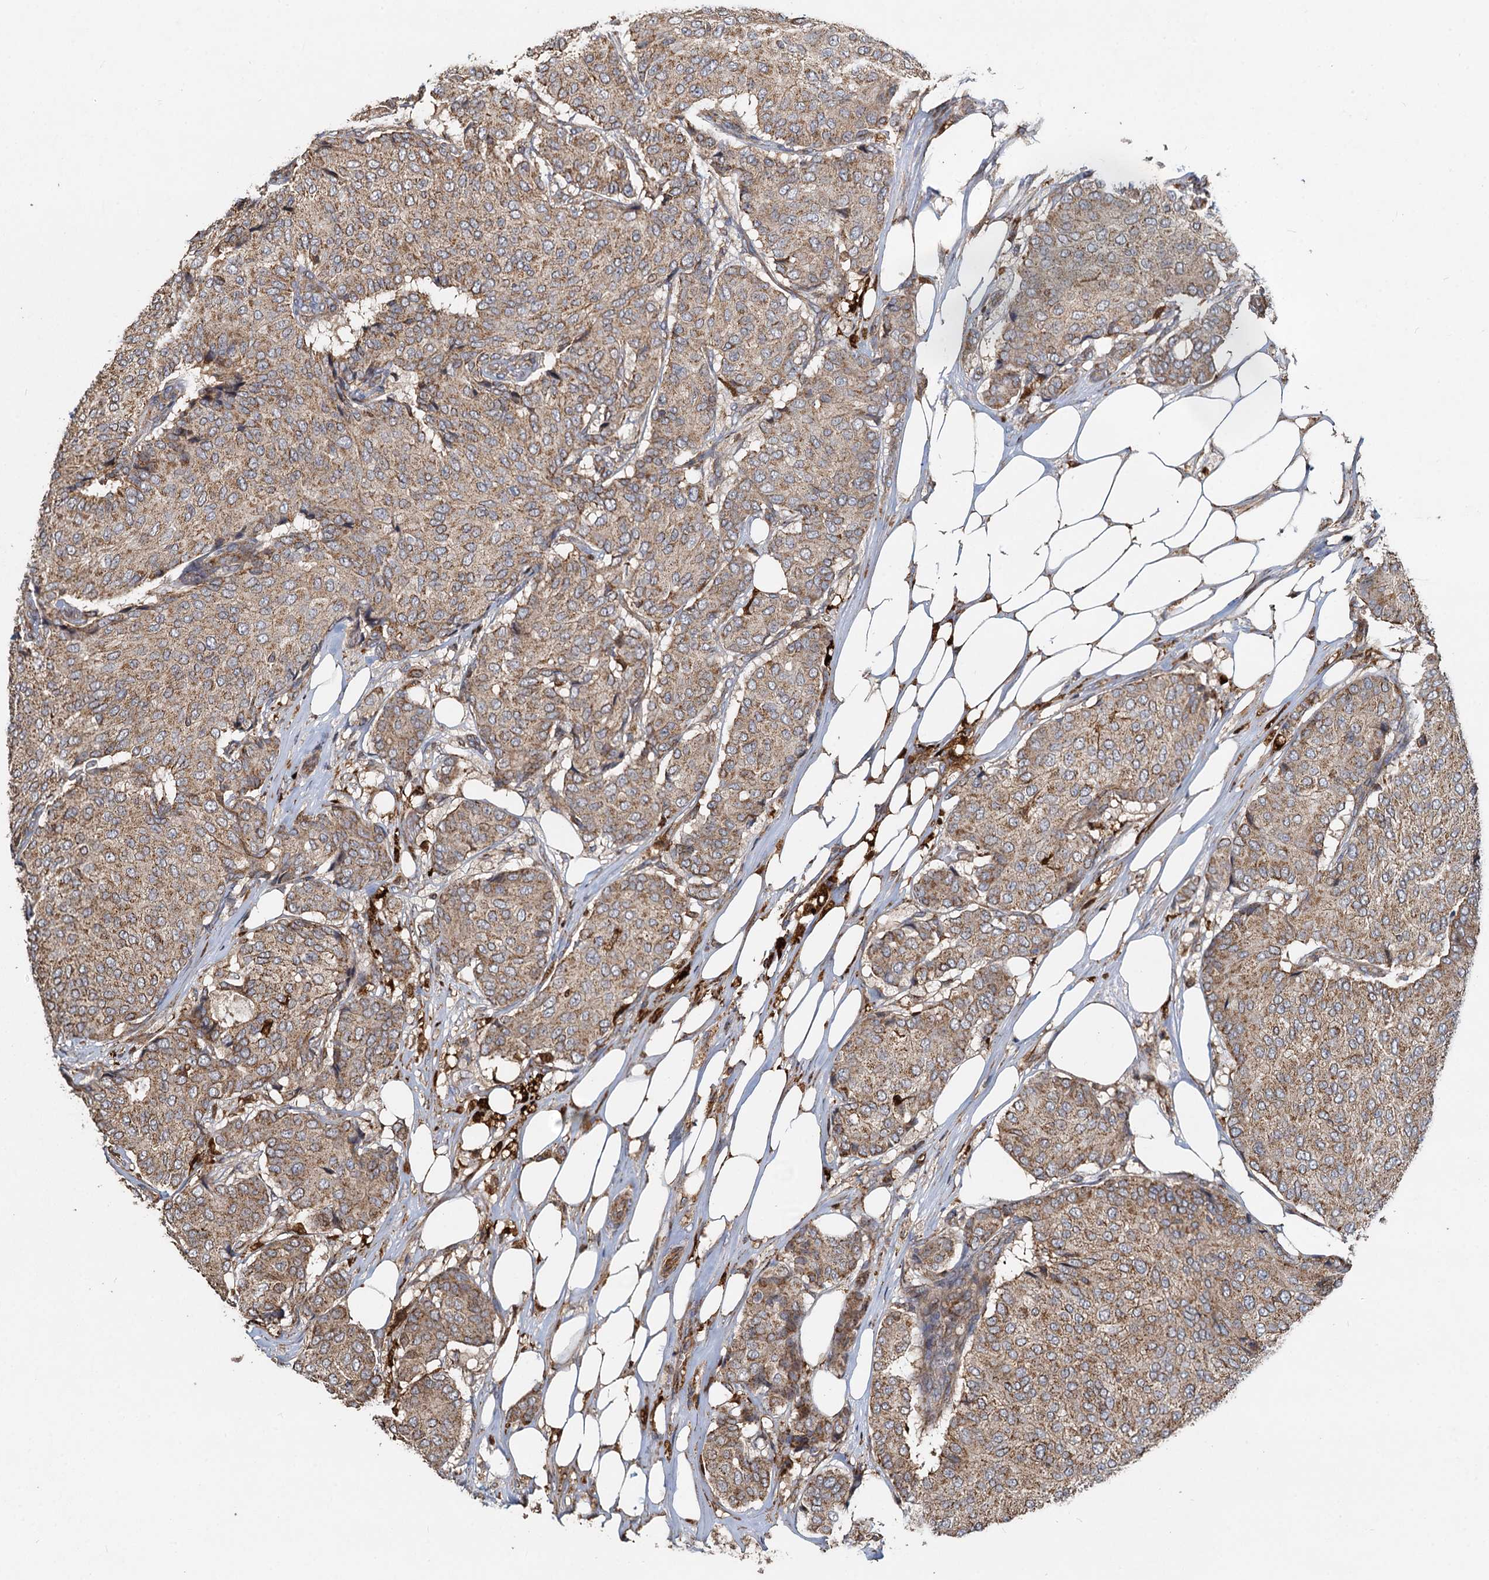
{"staining": {"intensity": "moderate", "quantity": ">75%", "location": "cytoplasmic/membranous"}, "tissue": "breast cancer", "cell_type": "Tumor cells", "image_type": "cancer", "snomed": [{"axis": "morphology", "description": "Duct carcinoma"}, {"axis": "topography", "description": "Breast"}], "caption": "Immunohistochemistry (IHC) of breast infiltrating ductal carcinoma displays medium levels of moderate cytoplasmic/membranous expression in about >75% of tumor cells.", "gene": "SDS", "patient": {"sex": "female", "age": 75}}